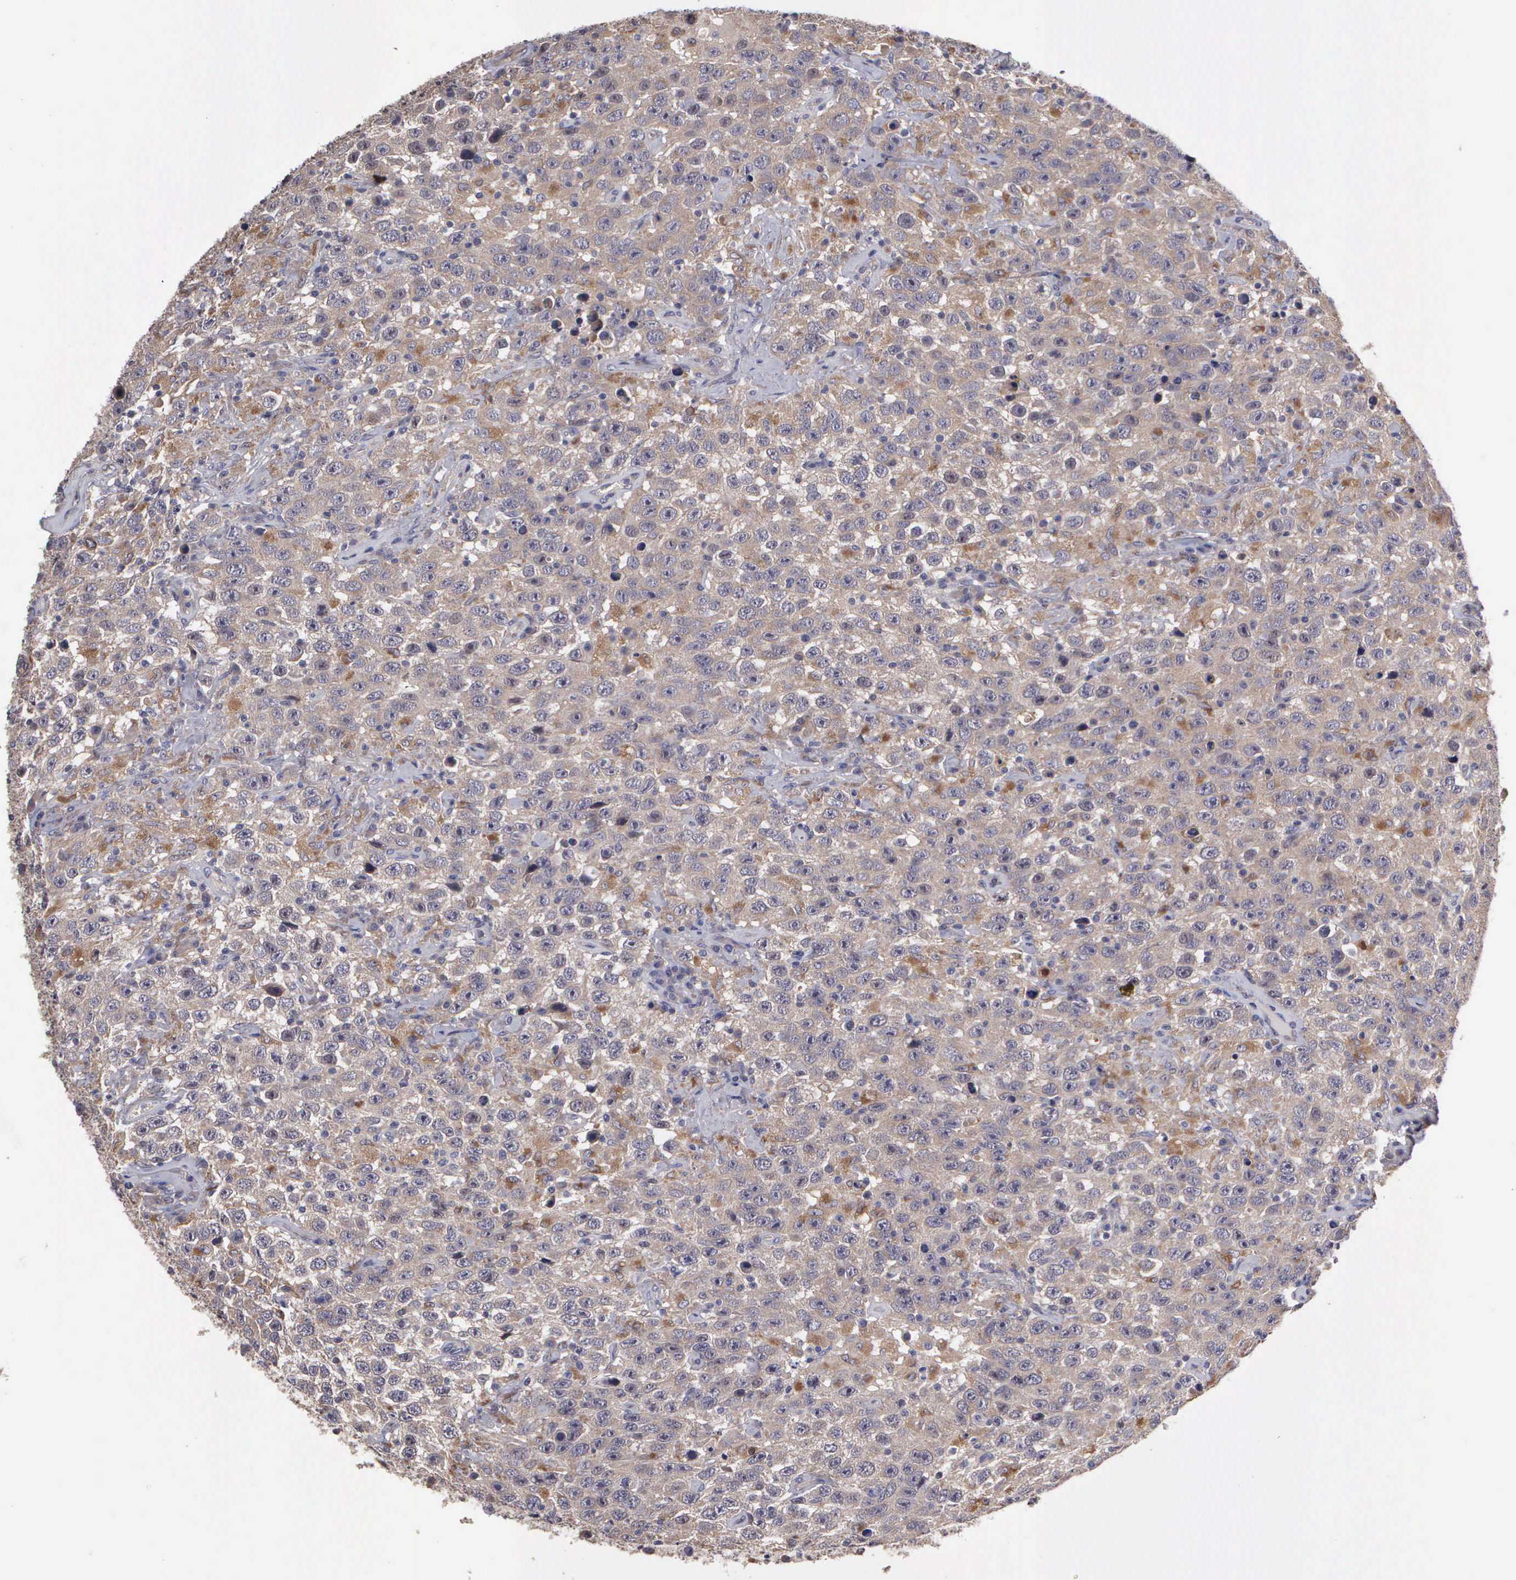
{"staining": {"intensity": "weak", "quantity": ">75%", "location": "cytoplasmic/membranous"}, "tissue": "testis cancer", "cell_type": "Tumor cells", "image_type": "cancer", "snomed": [{"axis": "morphology", "description": "Seminoma, NOS"}, {"axis": "topography", "description": "Testis"}], "caption": "Testis seminoma tissue exhibits weak cytoplasmic/membranous expression in about >75% of tumor cells The staining is performed using DAB (3,3'-diaminobenzidine) brown chromogen to label protein expression. The nuclei are counter-stained blue using hematoxylin.", "gene": "RTL10", "patient": {"sex": "male", "age": 41}}